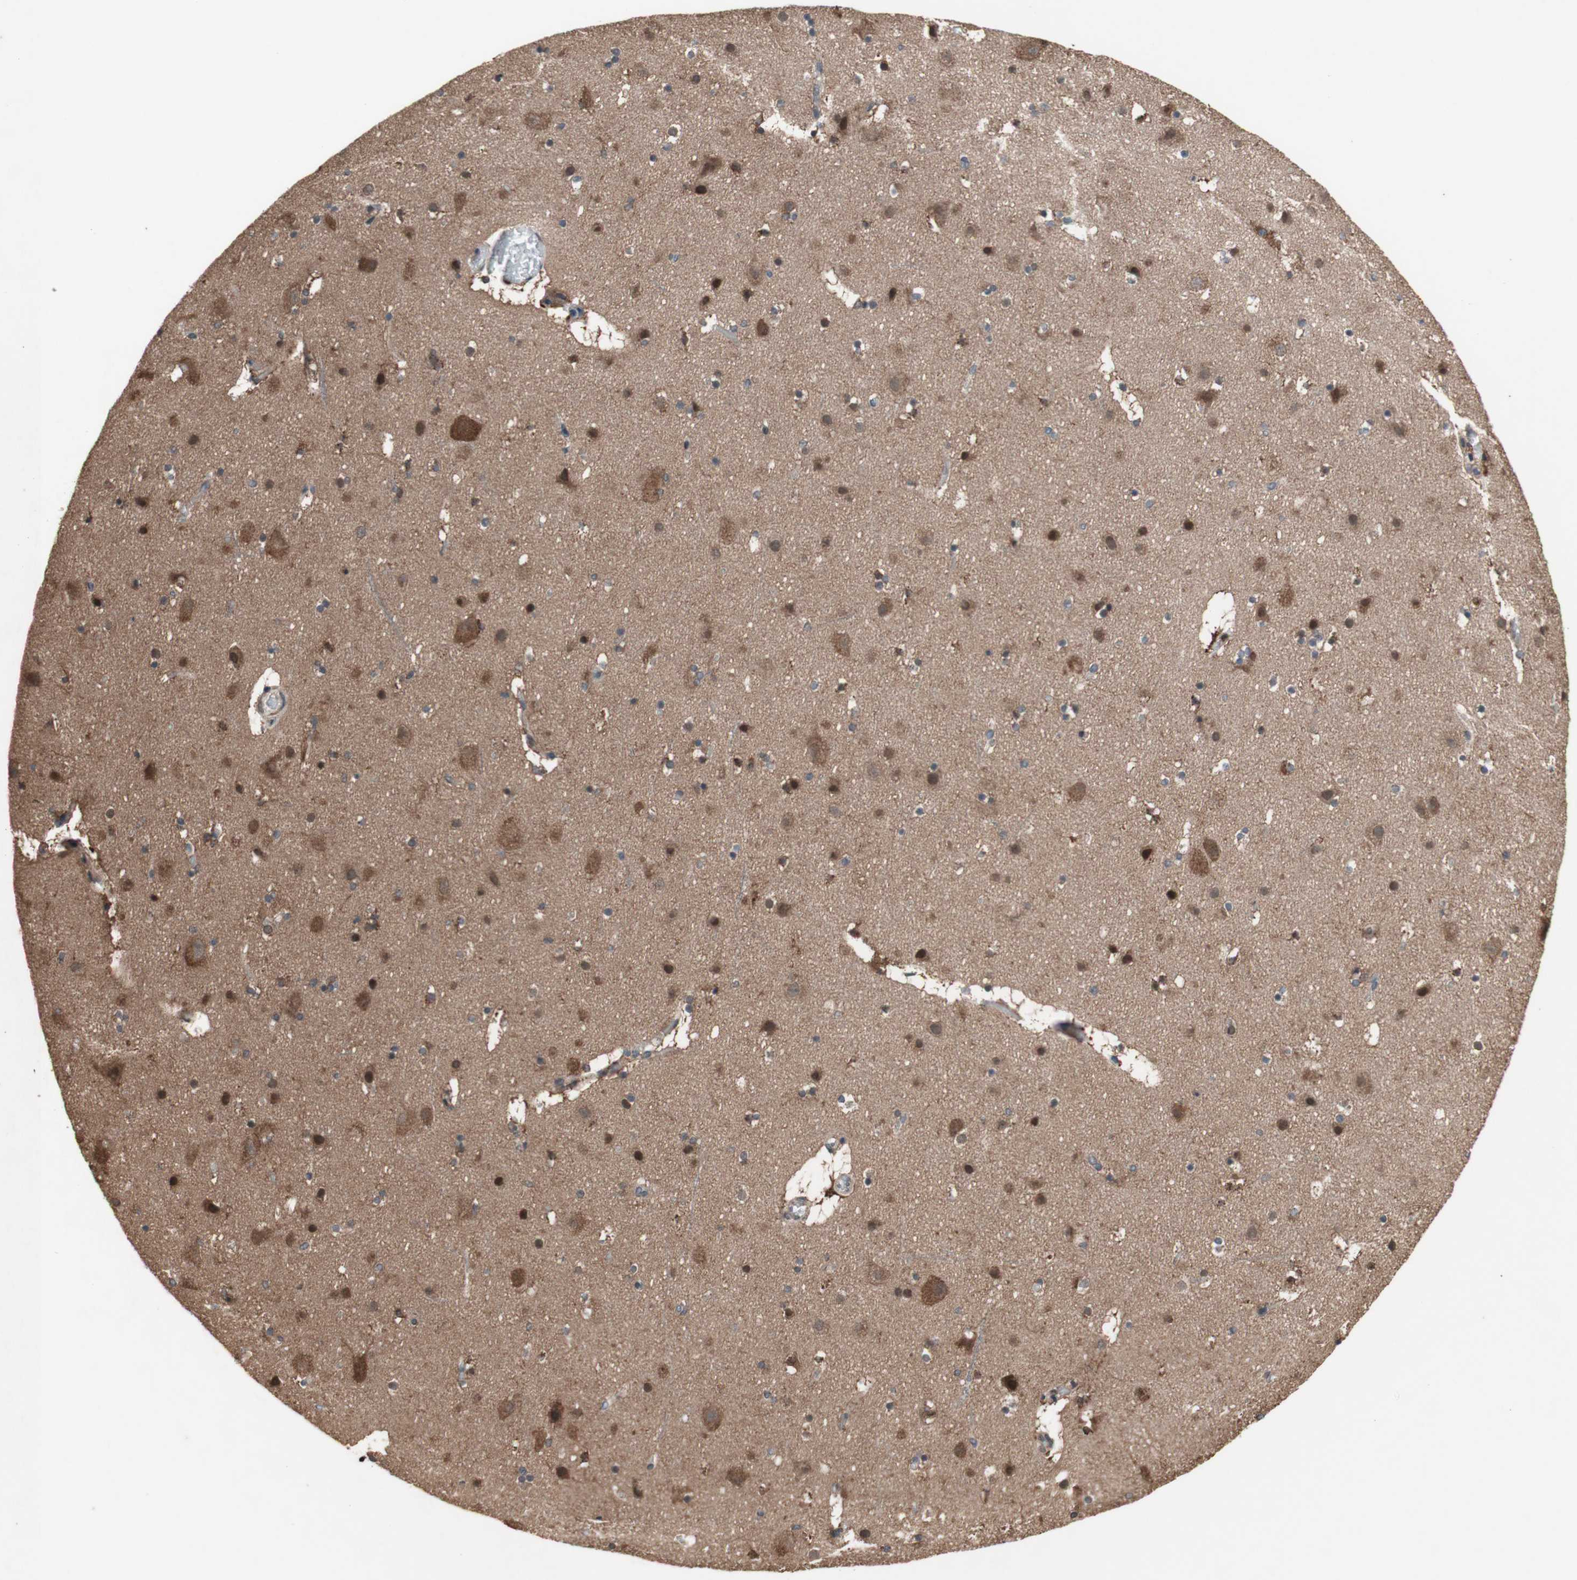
{"staining": {"intensity": "weak", "quantity": ">75%", "location": "cytoplasmic/membranous"}, "tissue": "cerebral cortex", "cell_type": "Endothelial cells", "image_type": "normal", "snomed": [{"axis": "morphology", "description": "Normal tissue, NOS"}, {"axis": "topography", "description": "Cerebral cortex"}], "caption": "DAB immunohistochemical staining of unremarkable human cerebral cortex displays weak cytoplasmic/membranous protein expression in approximately >75% of endothelial cells.", "gene": "DDOST", "patient": {"sex": "male", "age": 45}}